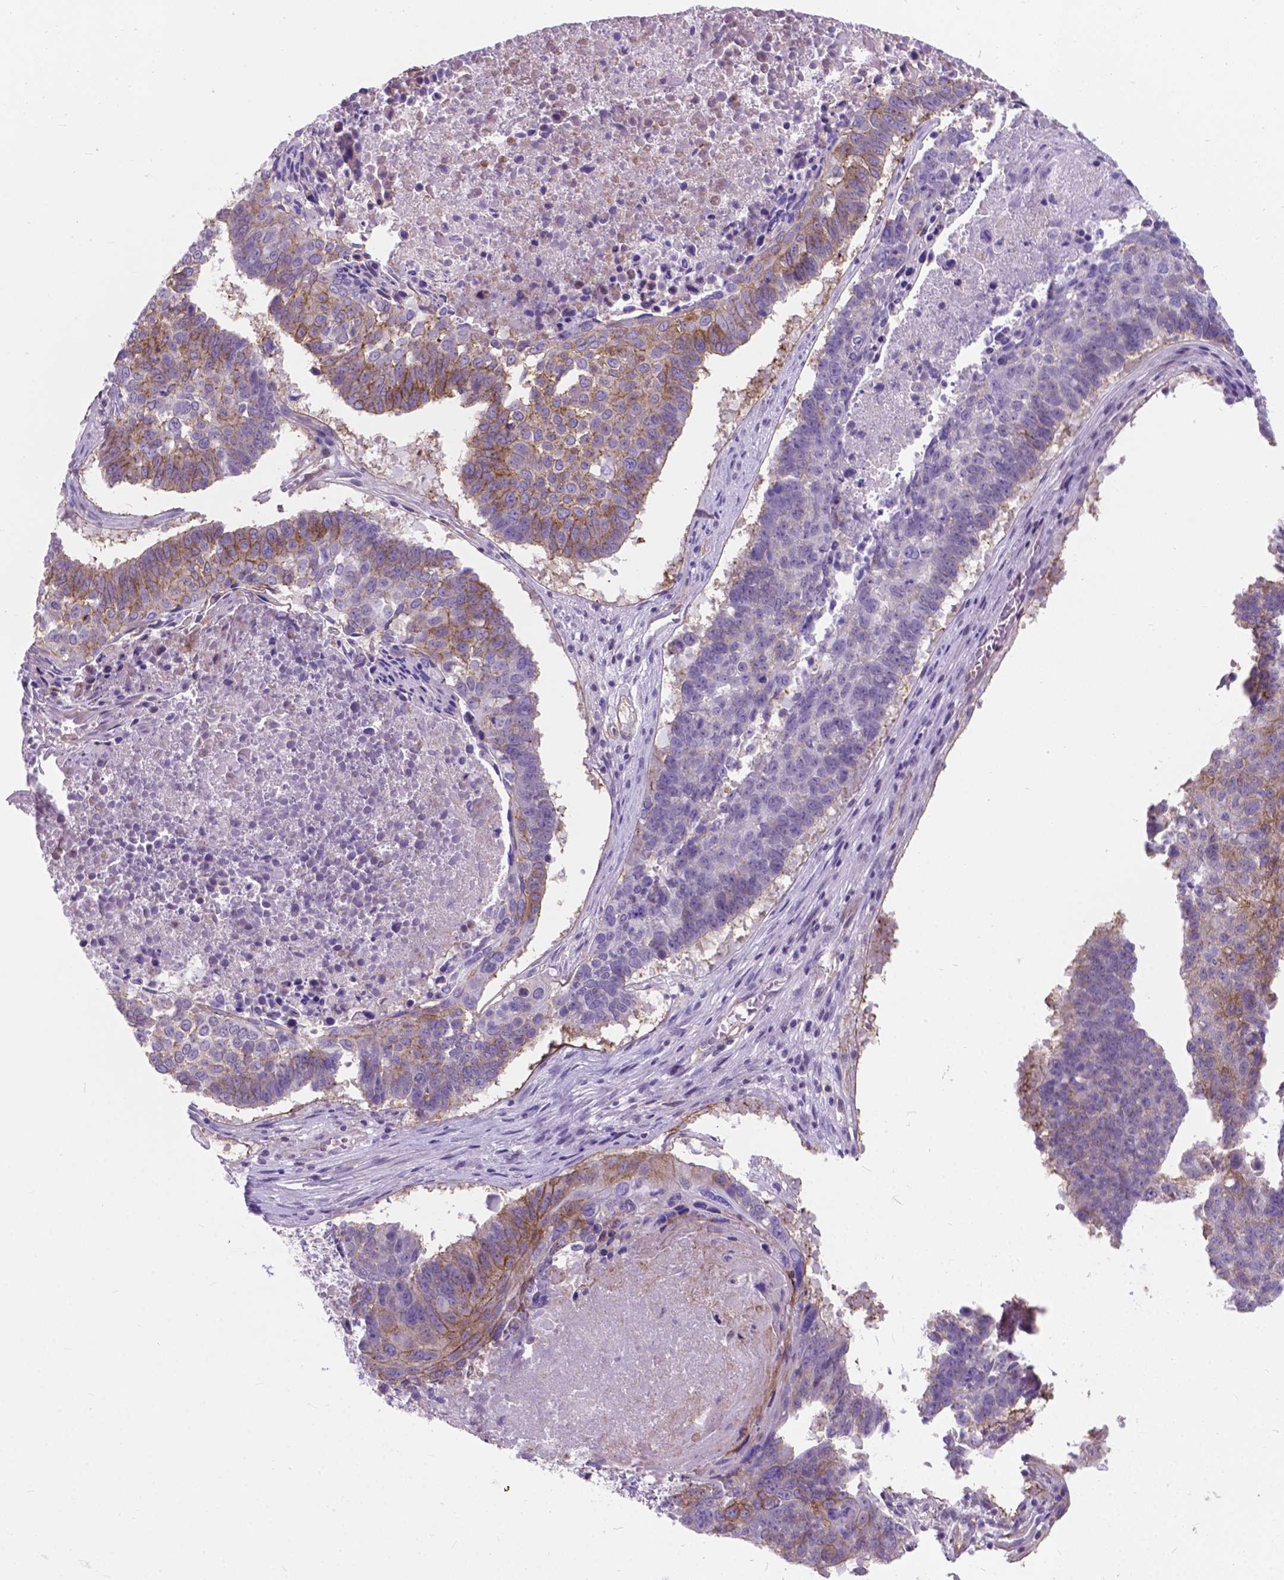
{"staining": {"intensity": "moderate", "quantity": "25%-75%", "location": "cytoplasmic/membranous"}, "tissue": "lung cancer", "cell_type": "Tumor cells", "image_type": "cancer", "snomed": [{"axis": "morphology", "description": "Squamous cell carcinoma, NOS"}, {"axis": "topography", "description": "Lung"}], "caption": "A high-resolution micrograph shows immunohistochemistry (IHC) staining of squamous cell carcinoma (lung), which reveals moderate cytoplasmic/membranous expression in approximately 25%-75% of tumor cells. (IHC, brightfield microscopy, high magnification).", "gene": "KIAA0040", "patient": {"sex": "male", "age": 73}}